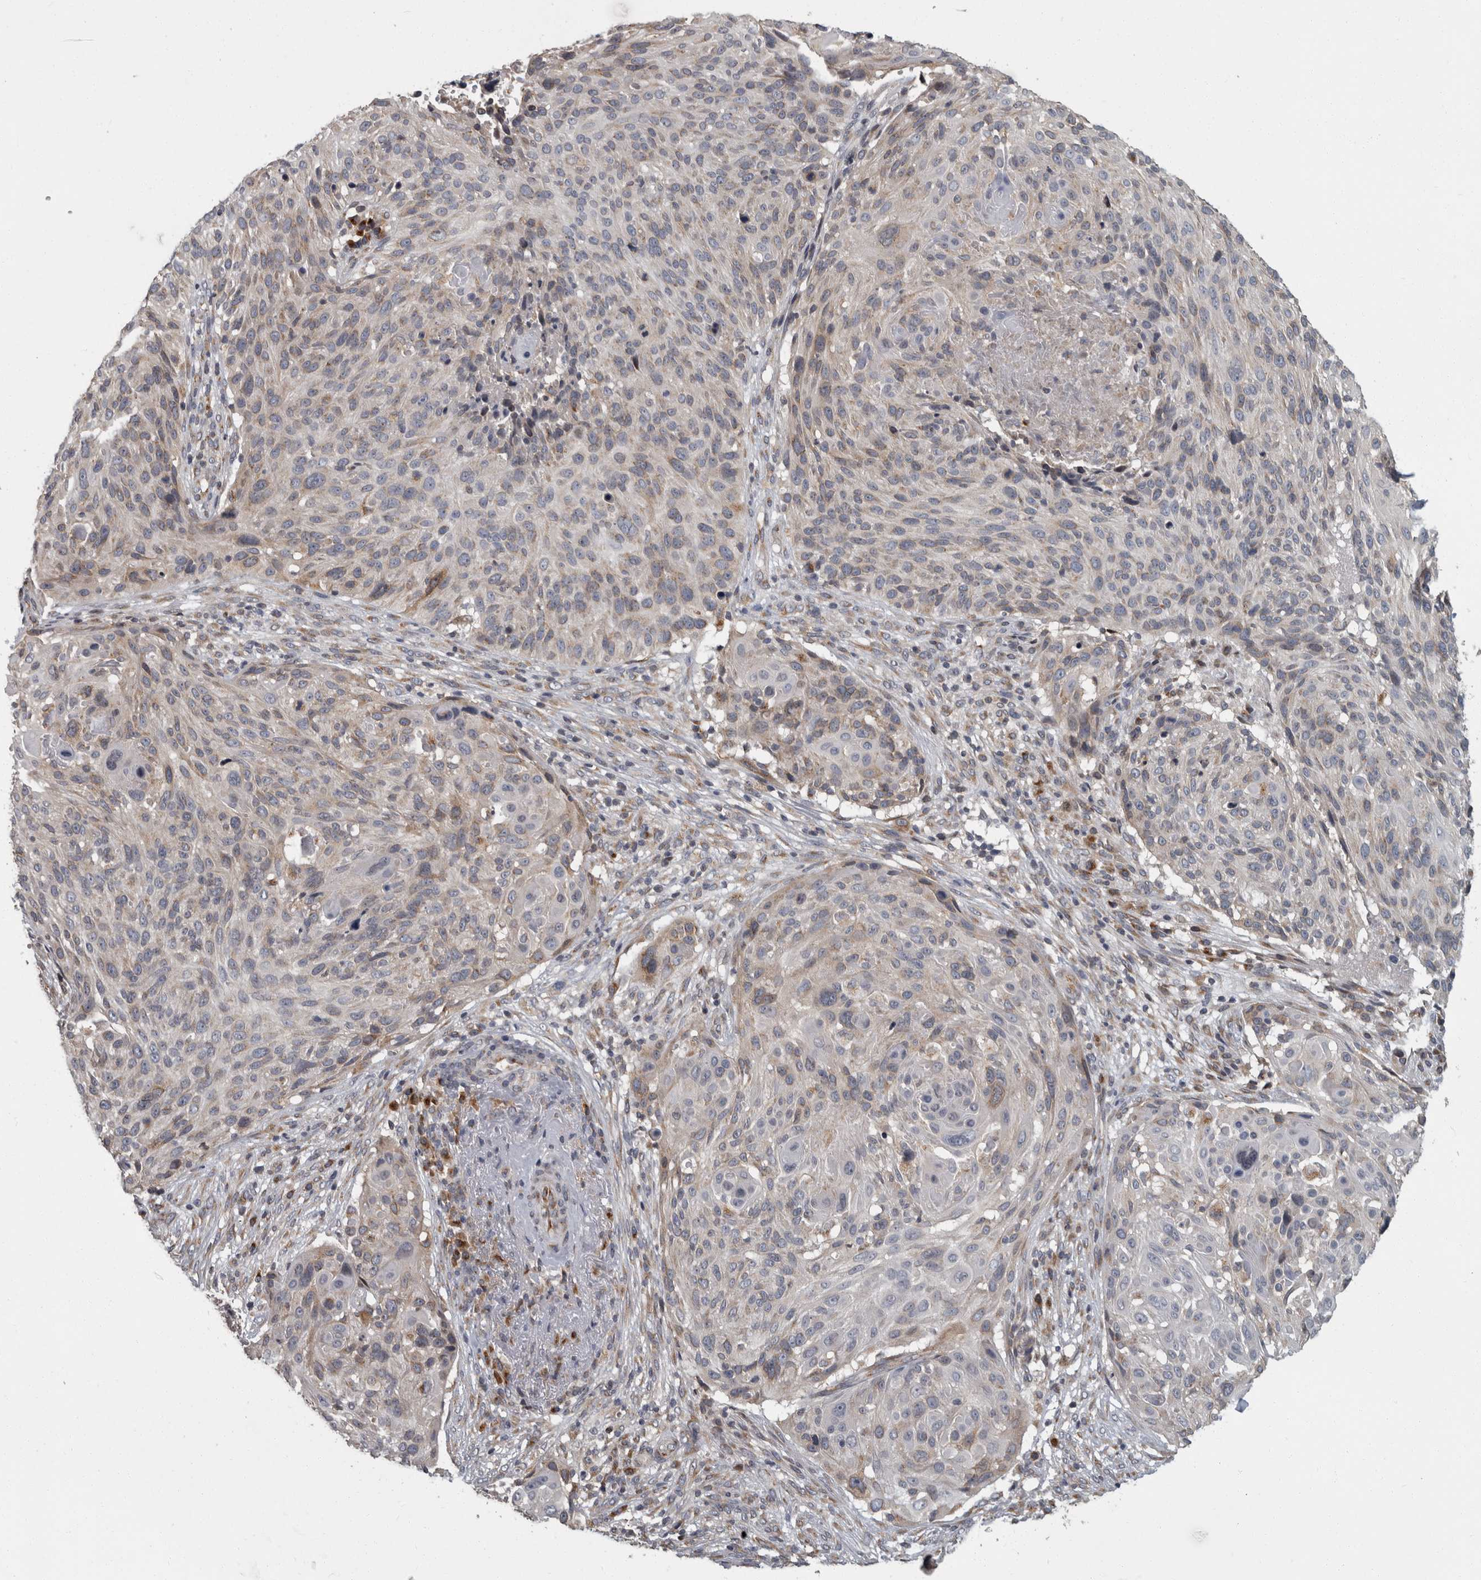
{"staining": {"intensity": "weak", "quantity": "<25%", "location": "cytoplasmic/membranous"}, "tissue": "cervical cancer", "cell_type": "Tumor cells", "image_type": "cancer", "snomed": [{"axis": "morphology", "description": "Squamous cell carcinoma, NOS"}, {"axis": "topography", "description": "Cervix"}], "caption": "The IHC histopathology image has no significant positivity in tumor cells of squamous cell carcinoma (cervical) tissue.", "gene": "LMAN2L", "patient": {"sex": "female", "age": 74}}